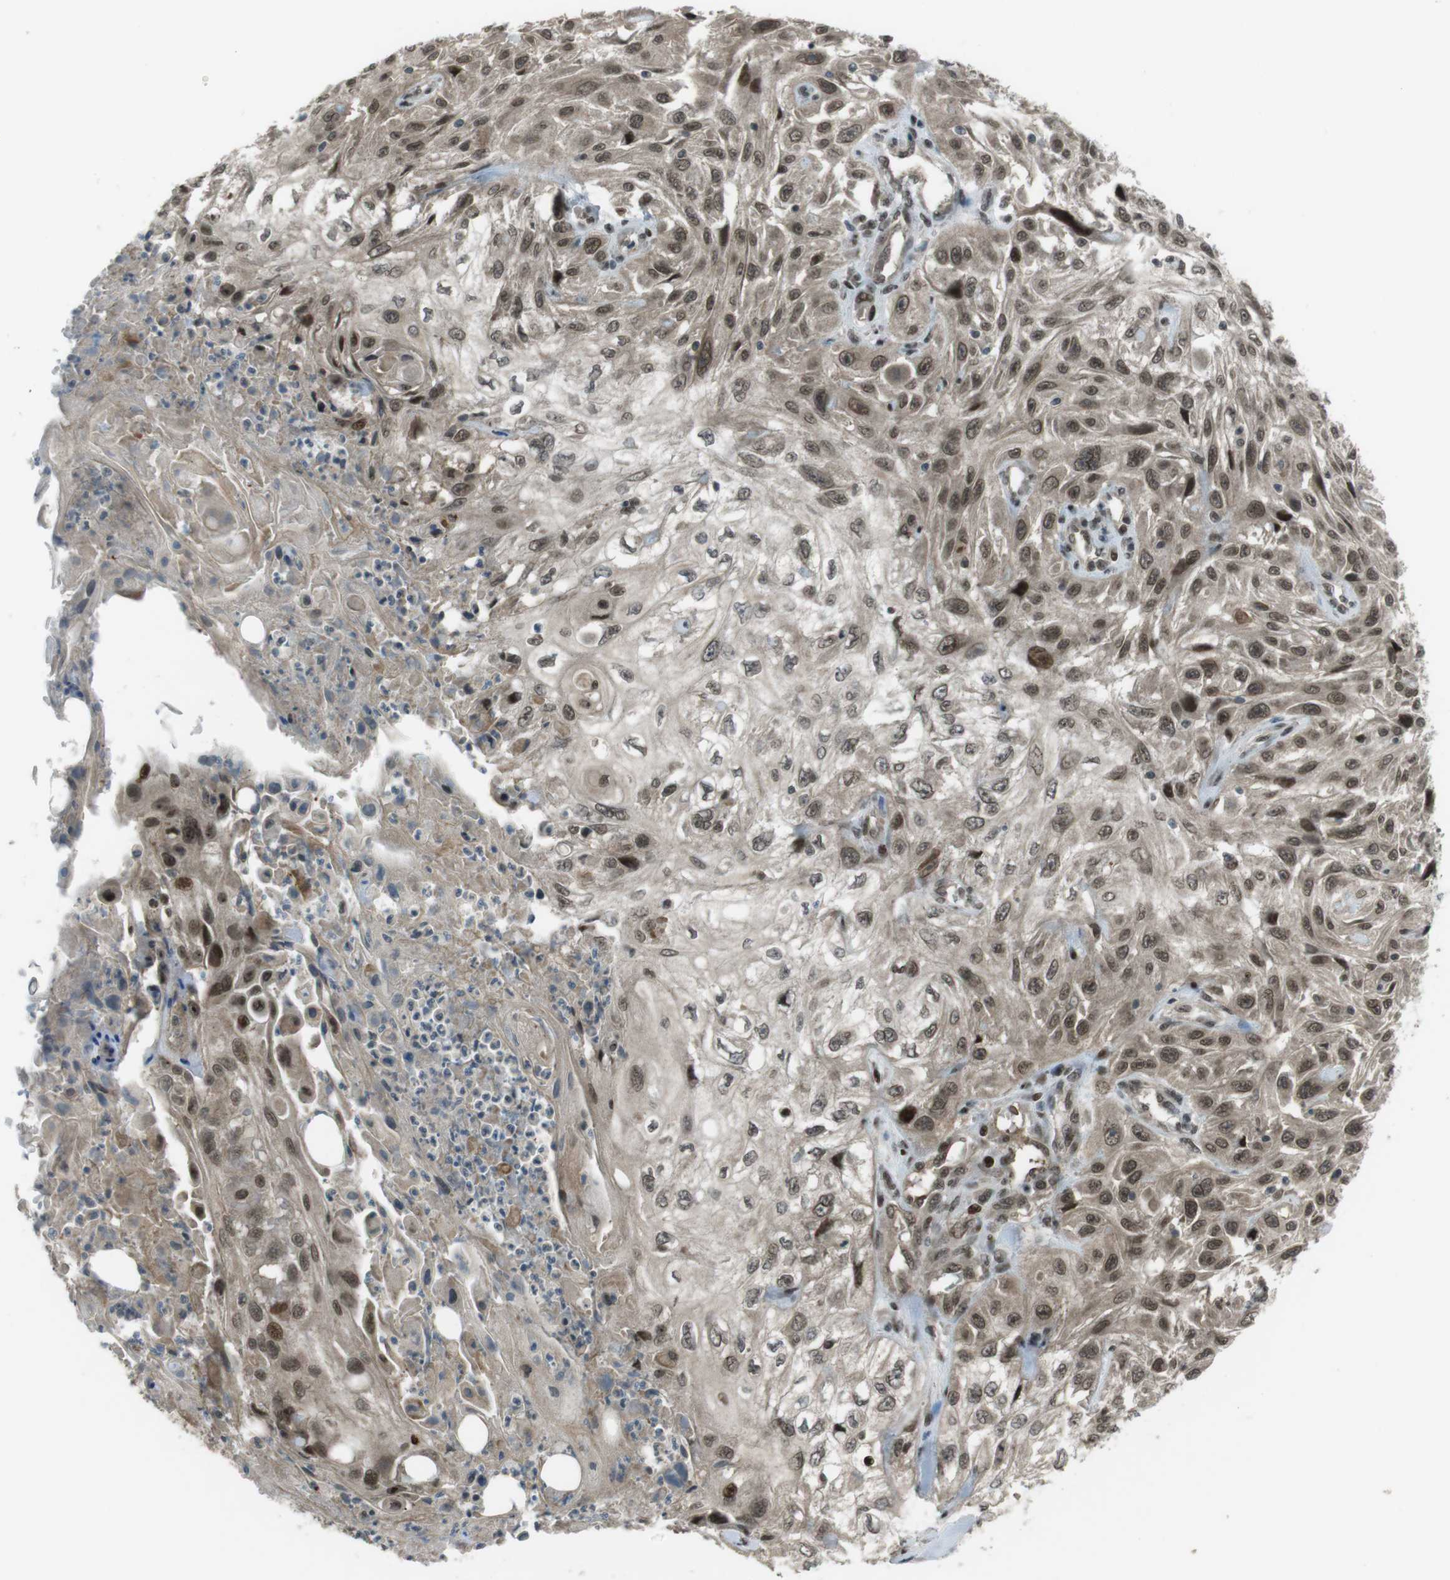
{"staining": {"intensity": "moderate", "quantity": ">75%", "location": "nuclear"}, "tissue": "skin cancer", "cell_type": "Tumor cells", "image_type": "cancer", "snomed": [{"axis": "morphology", "description": "Squamous cell carcinoma, NOS"}, {"axis": "topography", "description": "Skin"}], "caption": "Immunohistochemical staining of human skin cancer (squamous cell carcinoma) shows medium levels of moderate nuclear expression in approximately >75% of tumor cells. Ihc stains the protein of interest in brown and the nuclei are stained blue.", "gene": "SLITRK5", "patient": {"sex": "male", "age": 75}}